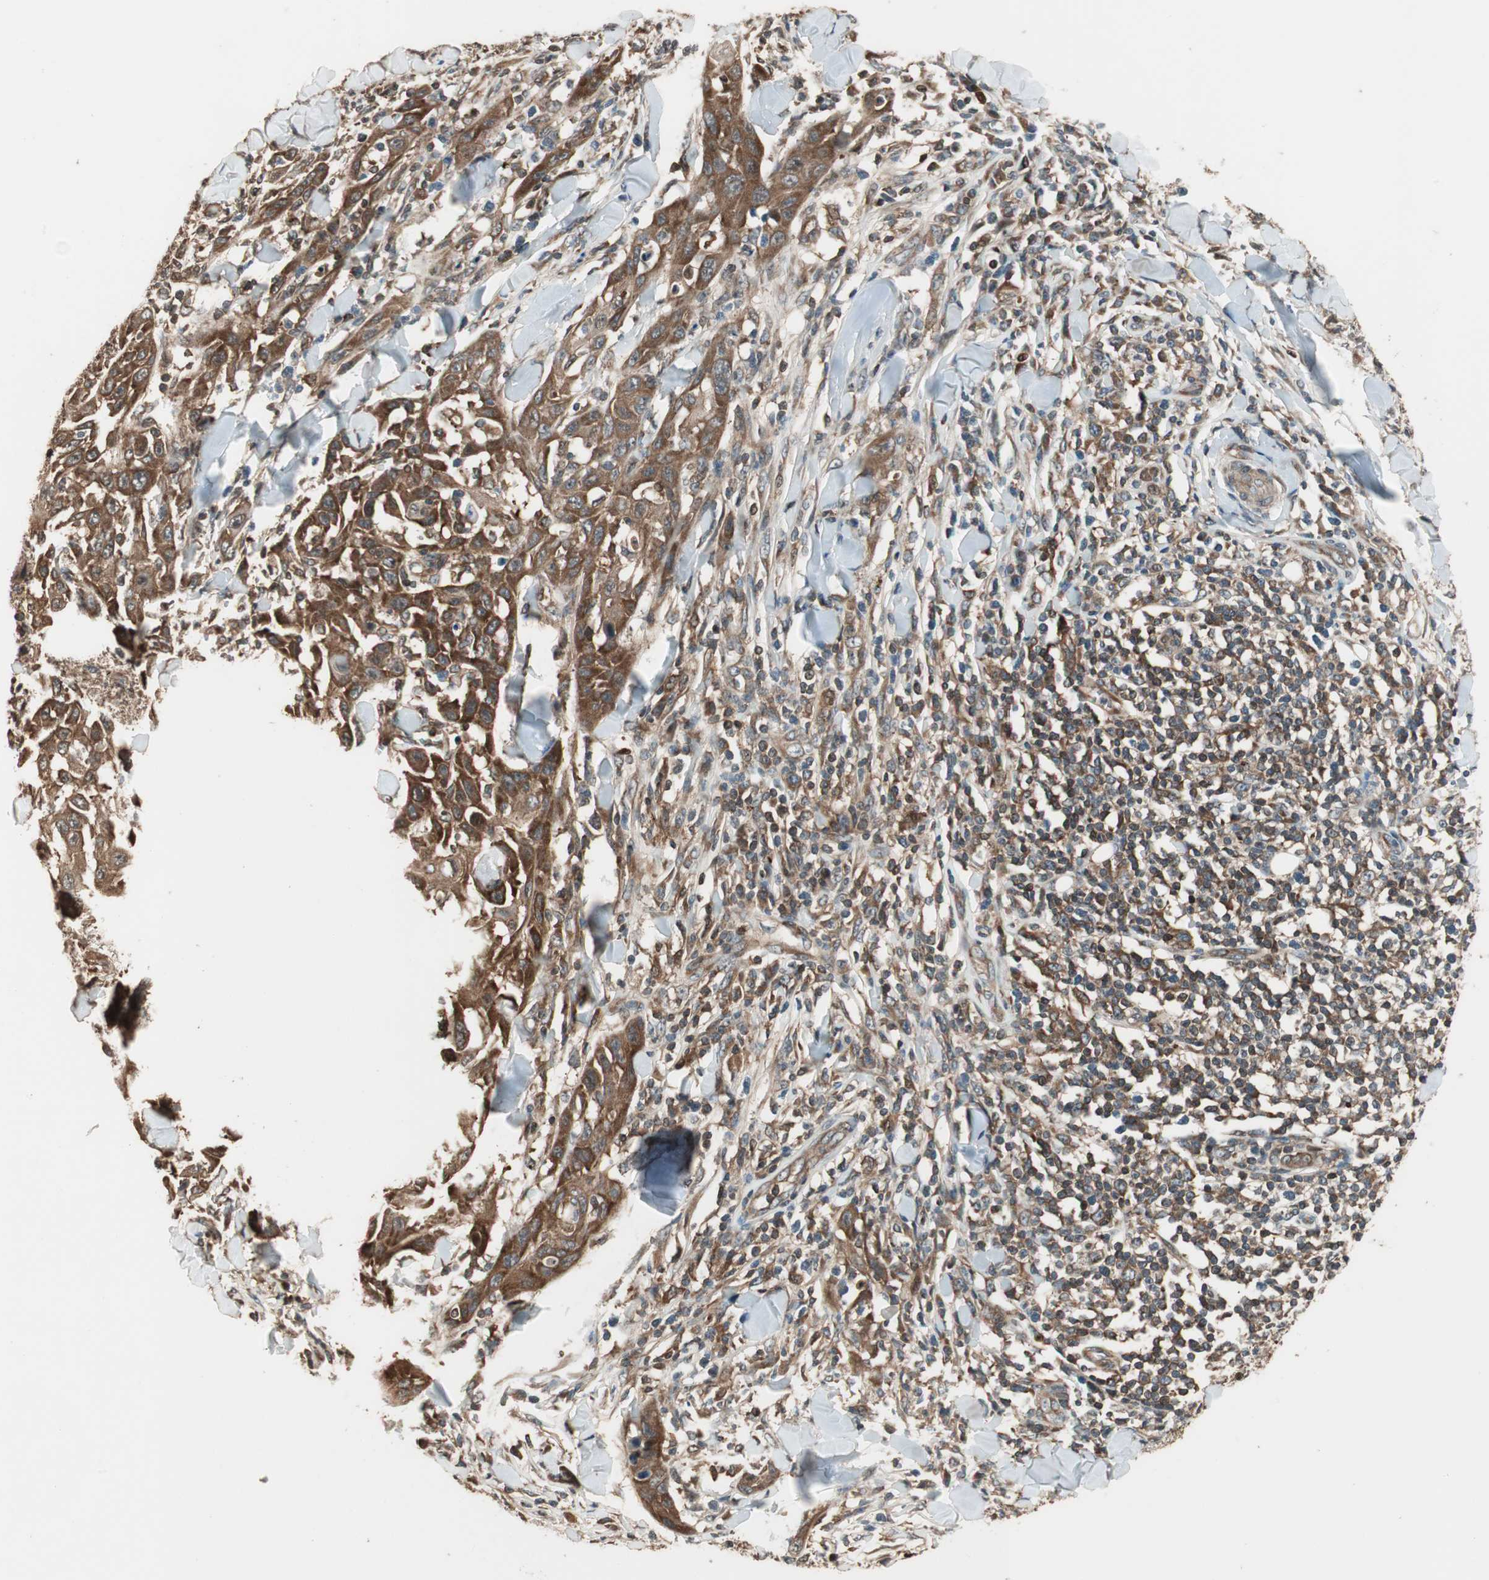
{"staining": {"intensity": "strong", "quantity": ">75%", "location": "cytoplasmic/membranous"}, "tissue": "skin cancer", "cell_type": "Tumor cells", "image_type": "cancer", "snomed": [{"axis": "morphology", "description": "Squamous cell carcinoma, NOS"}, {"axis": "topography", "description": "Skin"}], "caption": "Immunohistochemistry (IHC) photomicrograph of neoplastic tissue: skin squamous cell carcinoma stained using IHC reveals high levels of strong protein expression localized specifically in the cytoplasmic/membranous of tumor cells, appearing as a cytoplasmic/membranous brown color.", "gene": "CNOT4", "patient": {"sex": "male", "age": 24}}